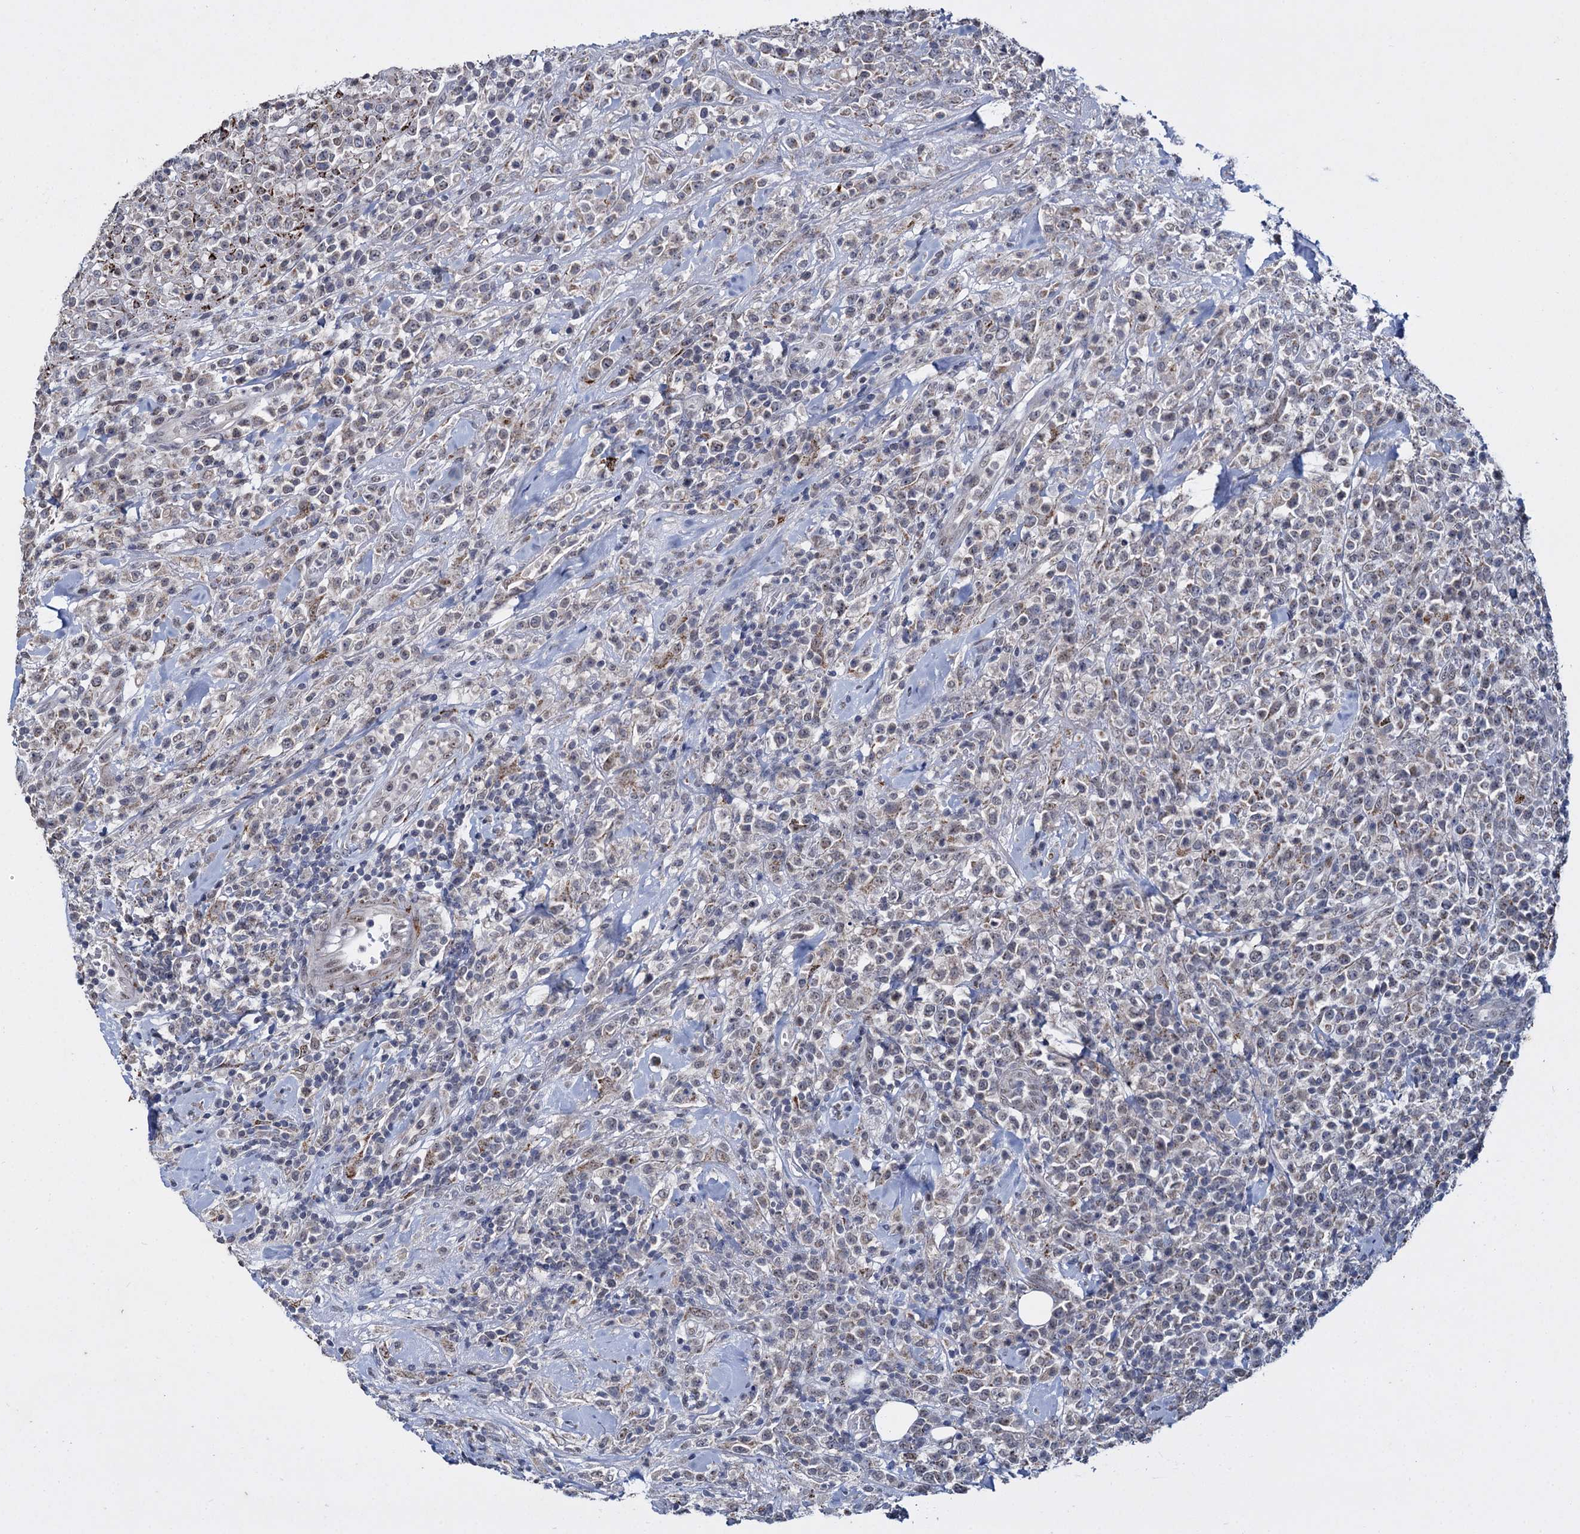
{"staining": {"intensity": "negative", "quantity": "none", "location": "none"}, "tissue": "lymphoma", "cell_type": "Tumor cells", "image_type": "cancer", "snomed": [{"axis": "morphology", "description": "Malignant lymphoma, non-Hodgkin's type, High grade"}, {"axis": "topography", "description": "Colon"}], "caption": "A high-resolution photomicrograph shows immunohistochemistry (IHC) staining of high-grade malignant lymphoma, non-Hodgkin's type, which shows no significant staining in tumor cells.", "gene": "RPUSD4", "patient": {"sex": "female", "age": 53}}